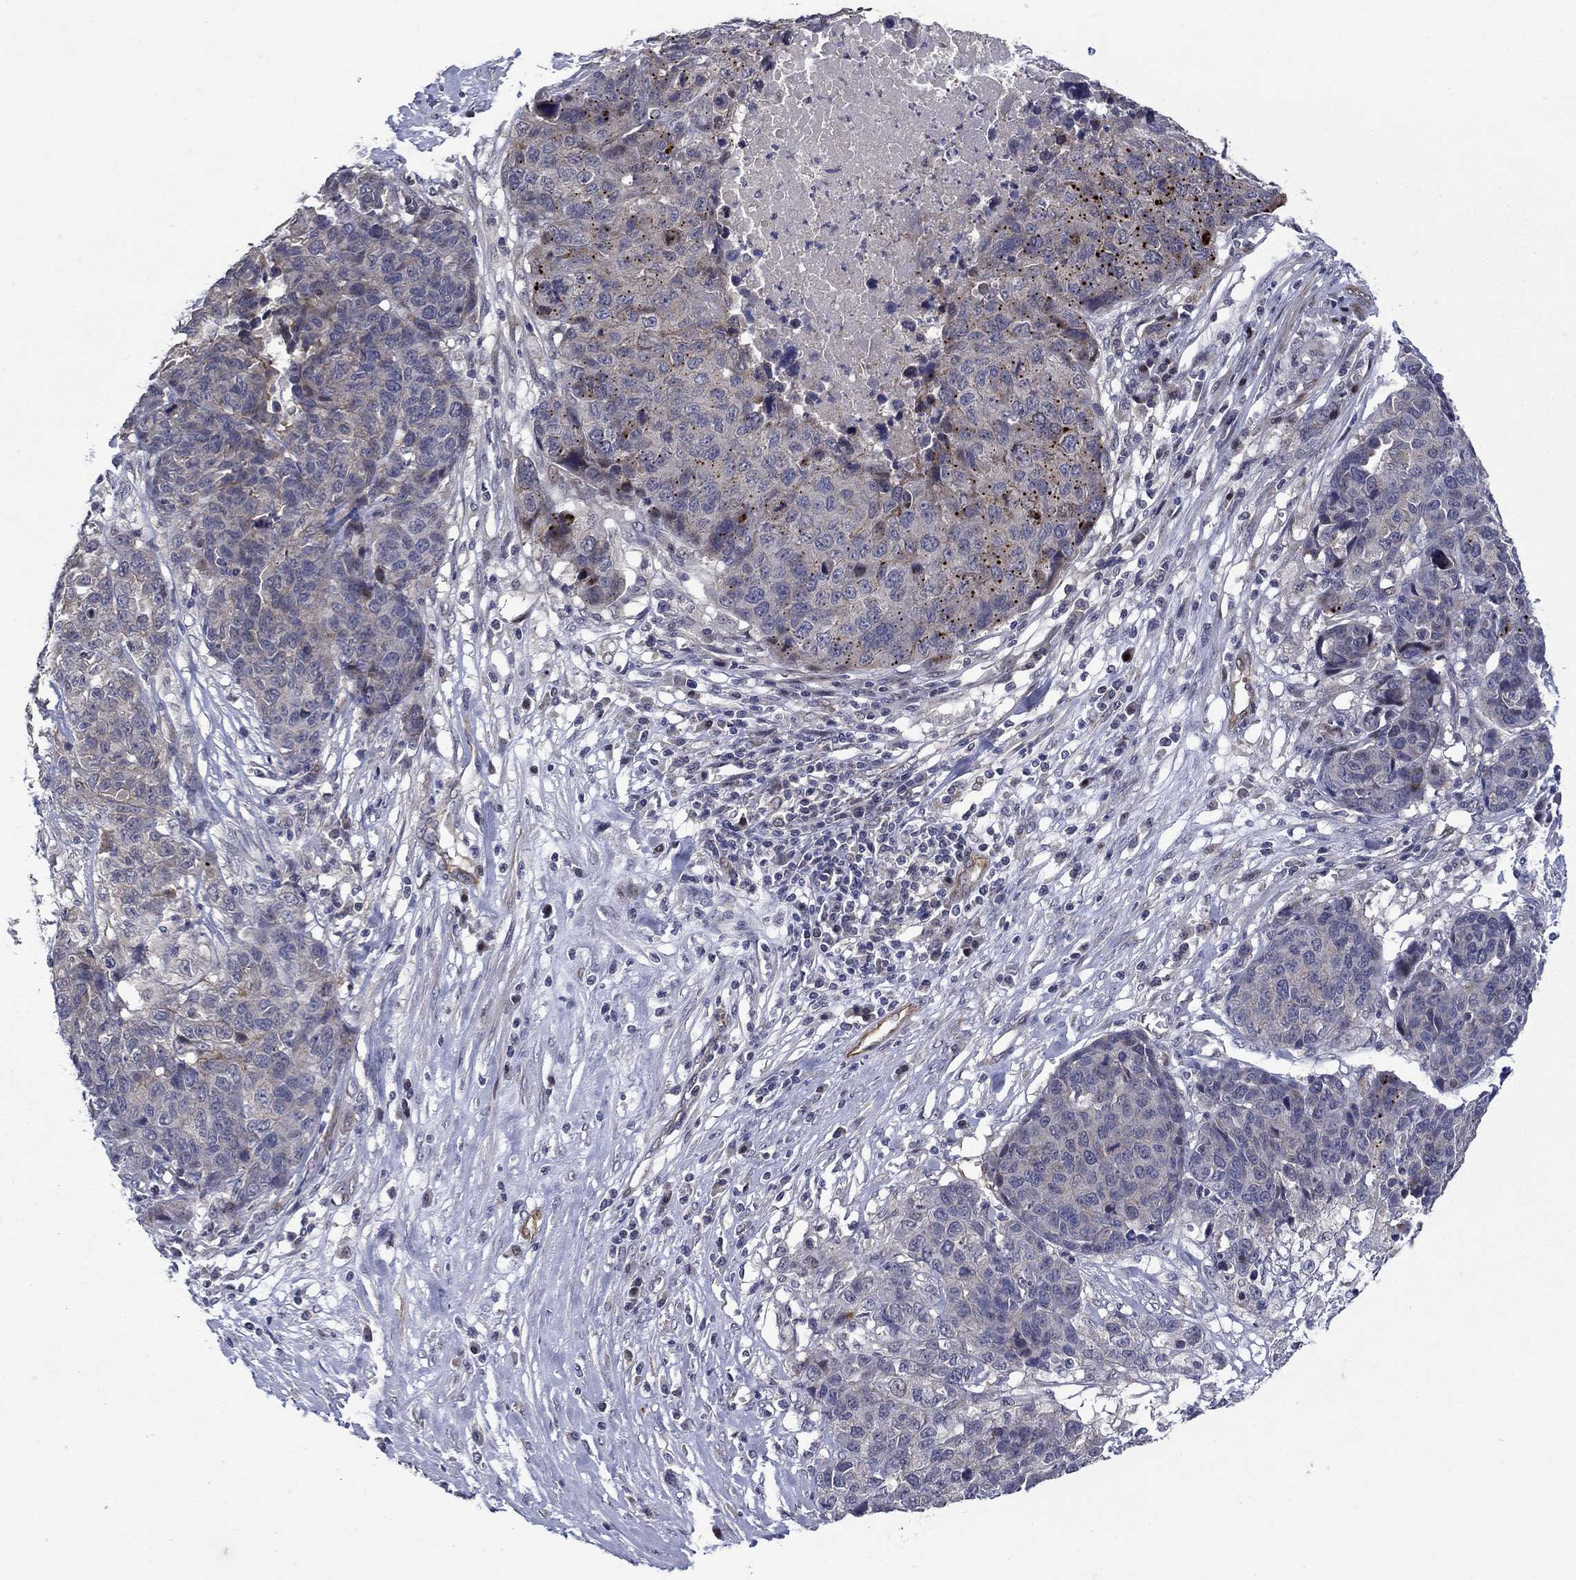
{"staining": {"intensity": "weak", "quantity": "<25%", "location": "cytoplasmic/membranous"}, "tissue": "ovarian cancer", "cell_type": "Tumor cells", "image_type": "cancer", "snomed": [{"axis": "morphology", "description": "Cystadenocarcinoma, serous, NOS"}, {"axis": "topography", "description": "Ovary"}], "caption": "Tumor cells show no significant protein expression in ovarian cancer.", "gene": "SLC7A1", "patient": {"sex": "female", "age": 87}}